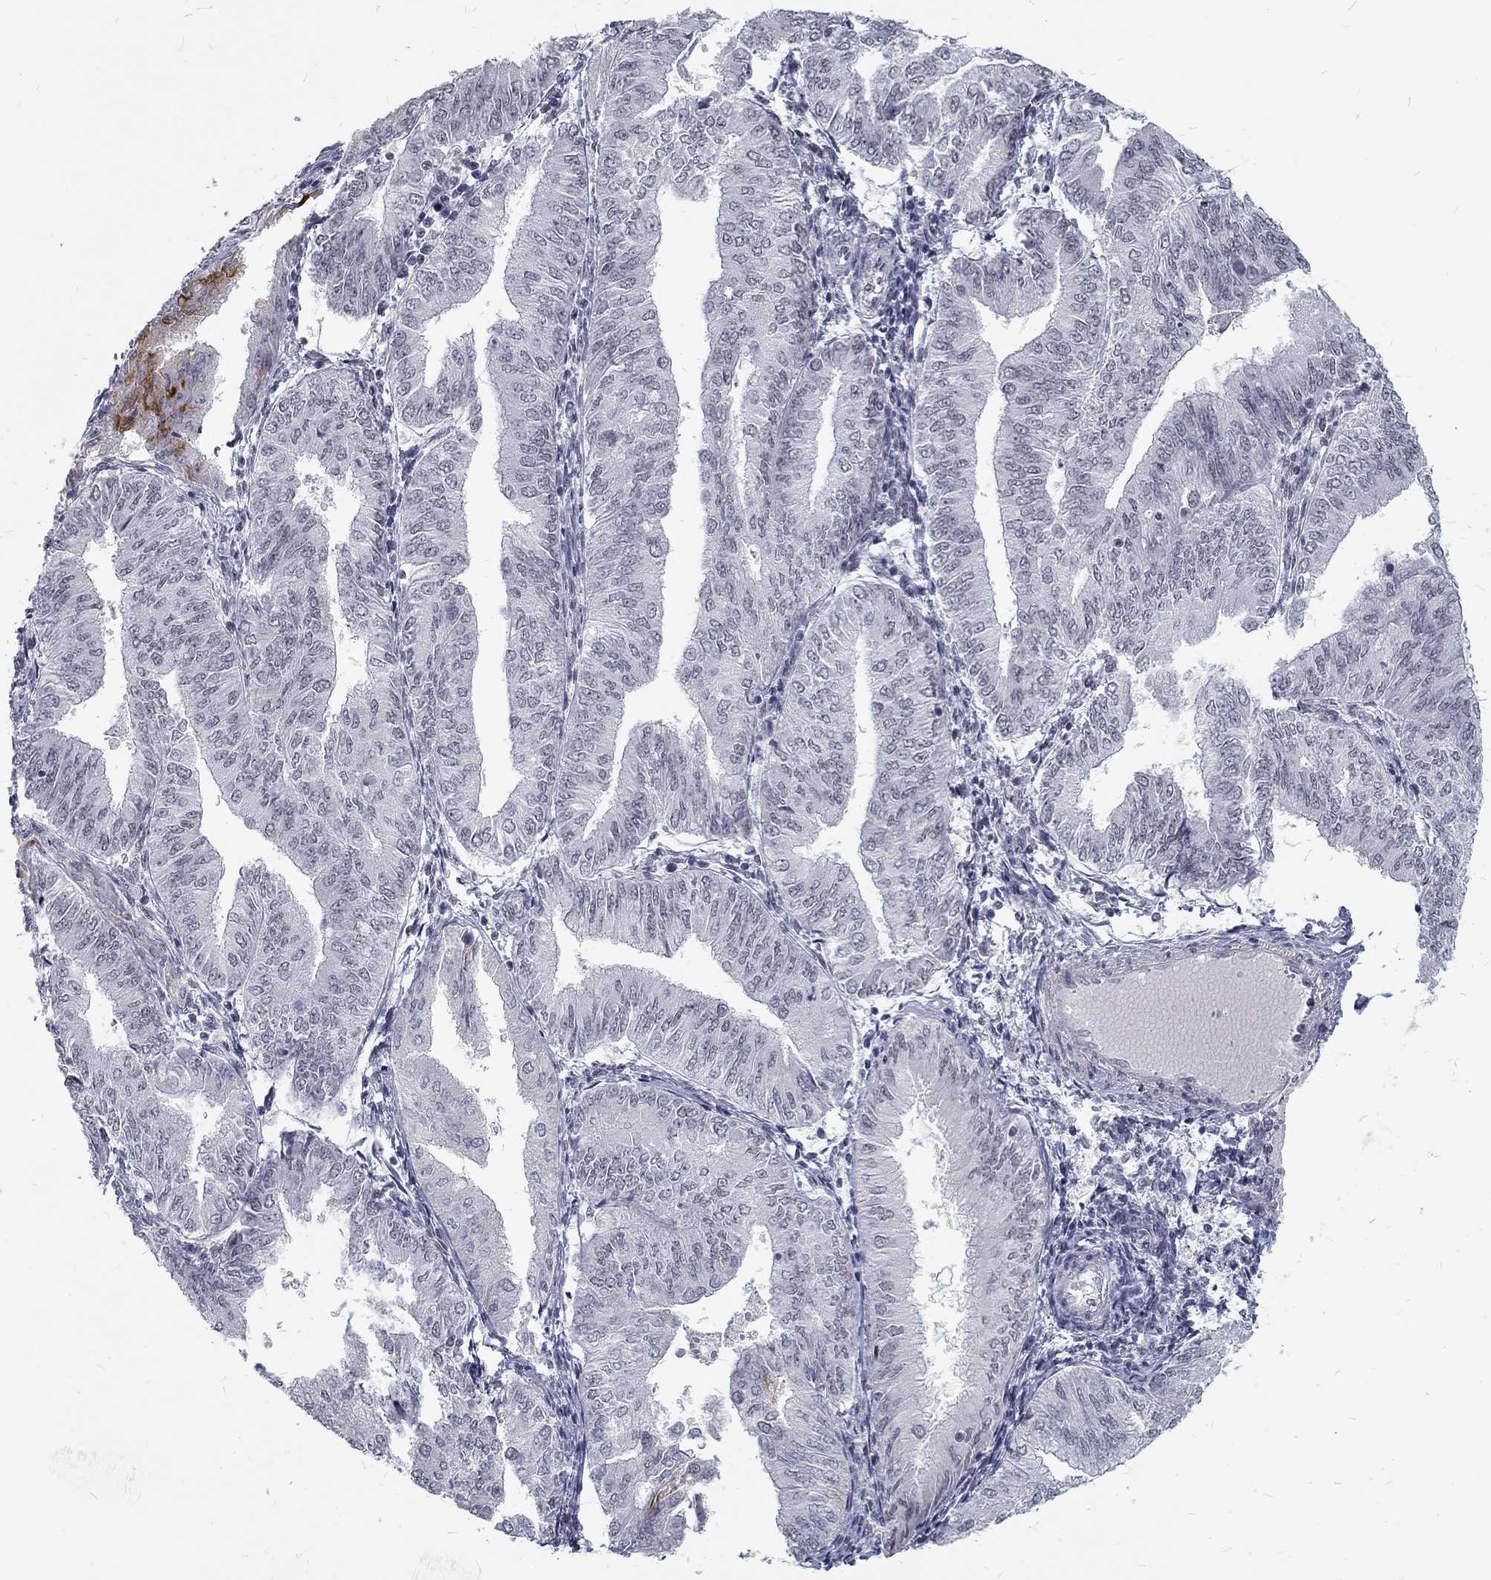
{"staining": {"intensity": "negative", "quantity": "none", "location": "none"}, "tissue": "endometrial cancer", "cell_type": "Tumor cells", "image_type": "cancer", "snomed": [{"axis": "morphology", "description": "Adenocarcinoma, NOS"}, {"axis": "topography", "description": "Endometrium"}], "caption": "Immunohistochemical staining of human endometrial adenocarcinoma demonstrates no significant positivity in tumor cells. (Stains: DAB IHC with hematoxylin counter stain, Microscopy: brightfield microscopy at high magnification).", "gene": "SNORC", "patient": {"sex": "female", "age": 53}}